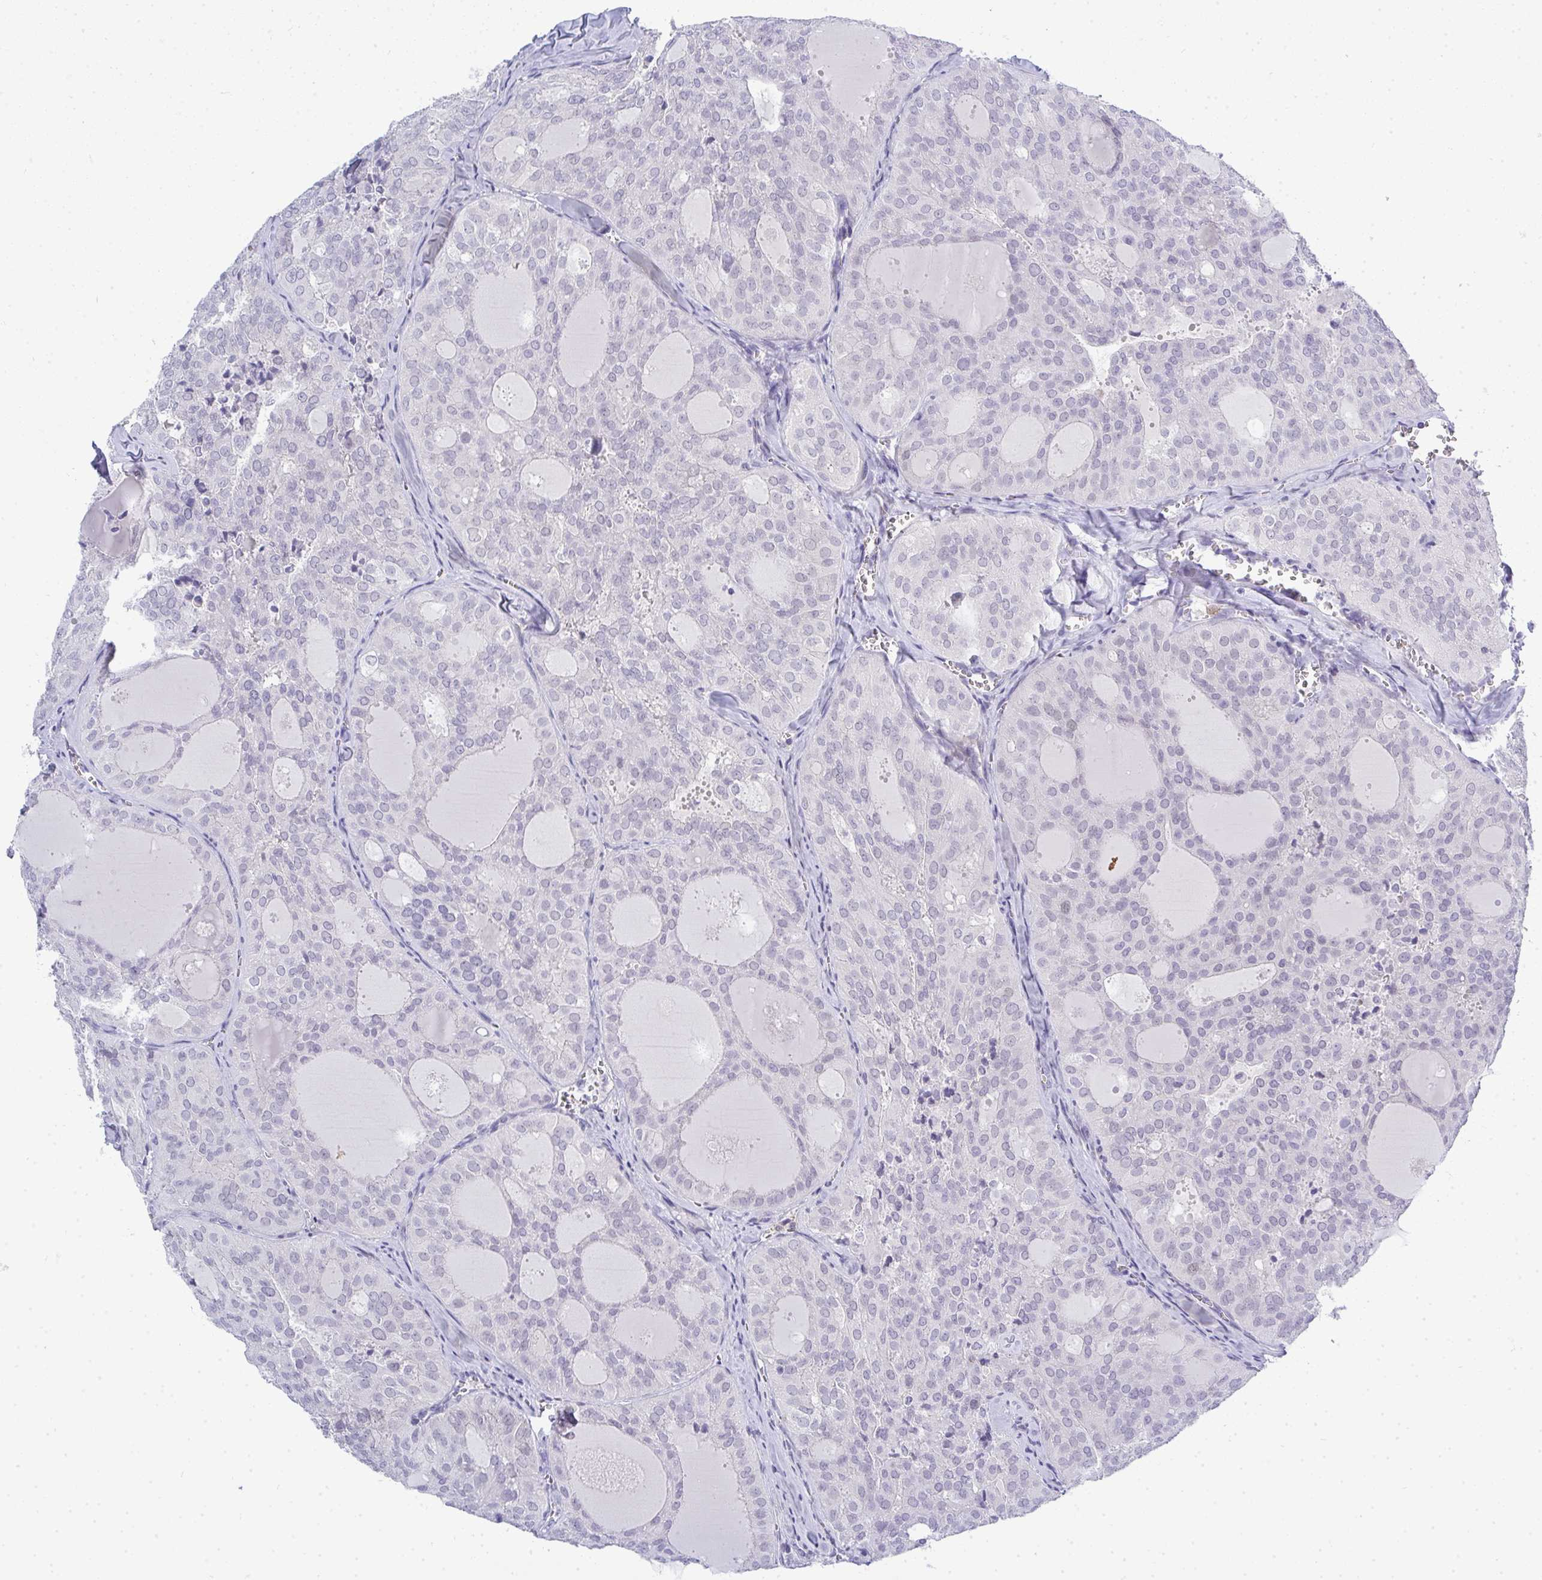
{"staining": {"intensity": "negative", "quantity": "none", "location": "none"}, "tissue": "thyroid cancer", "cell_type": "Tumor cells", "image_type": "cancer", "snomed": [{"axis": "morphology", "description": "Follicular adenoma carcinoma, NOS"}, {"axis": "topography", "description": "Thyroid gland"}], "caption": "A histopathology image of human follicular adenoma carcinoma (thyroid) is negative for staining in tumor cells. (DAB (3,3'-diaminobenzidine) immunohistochemistry (IHC) visualized using brightfield microscopy, high magnification).", "gene": "TMEM82", "patient": {"sex": "male", "age": 75}}